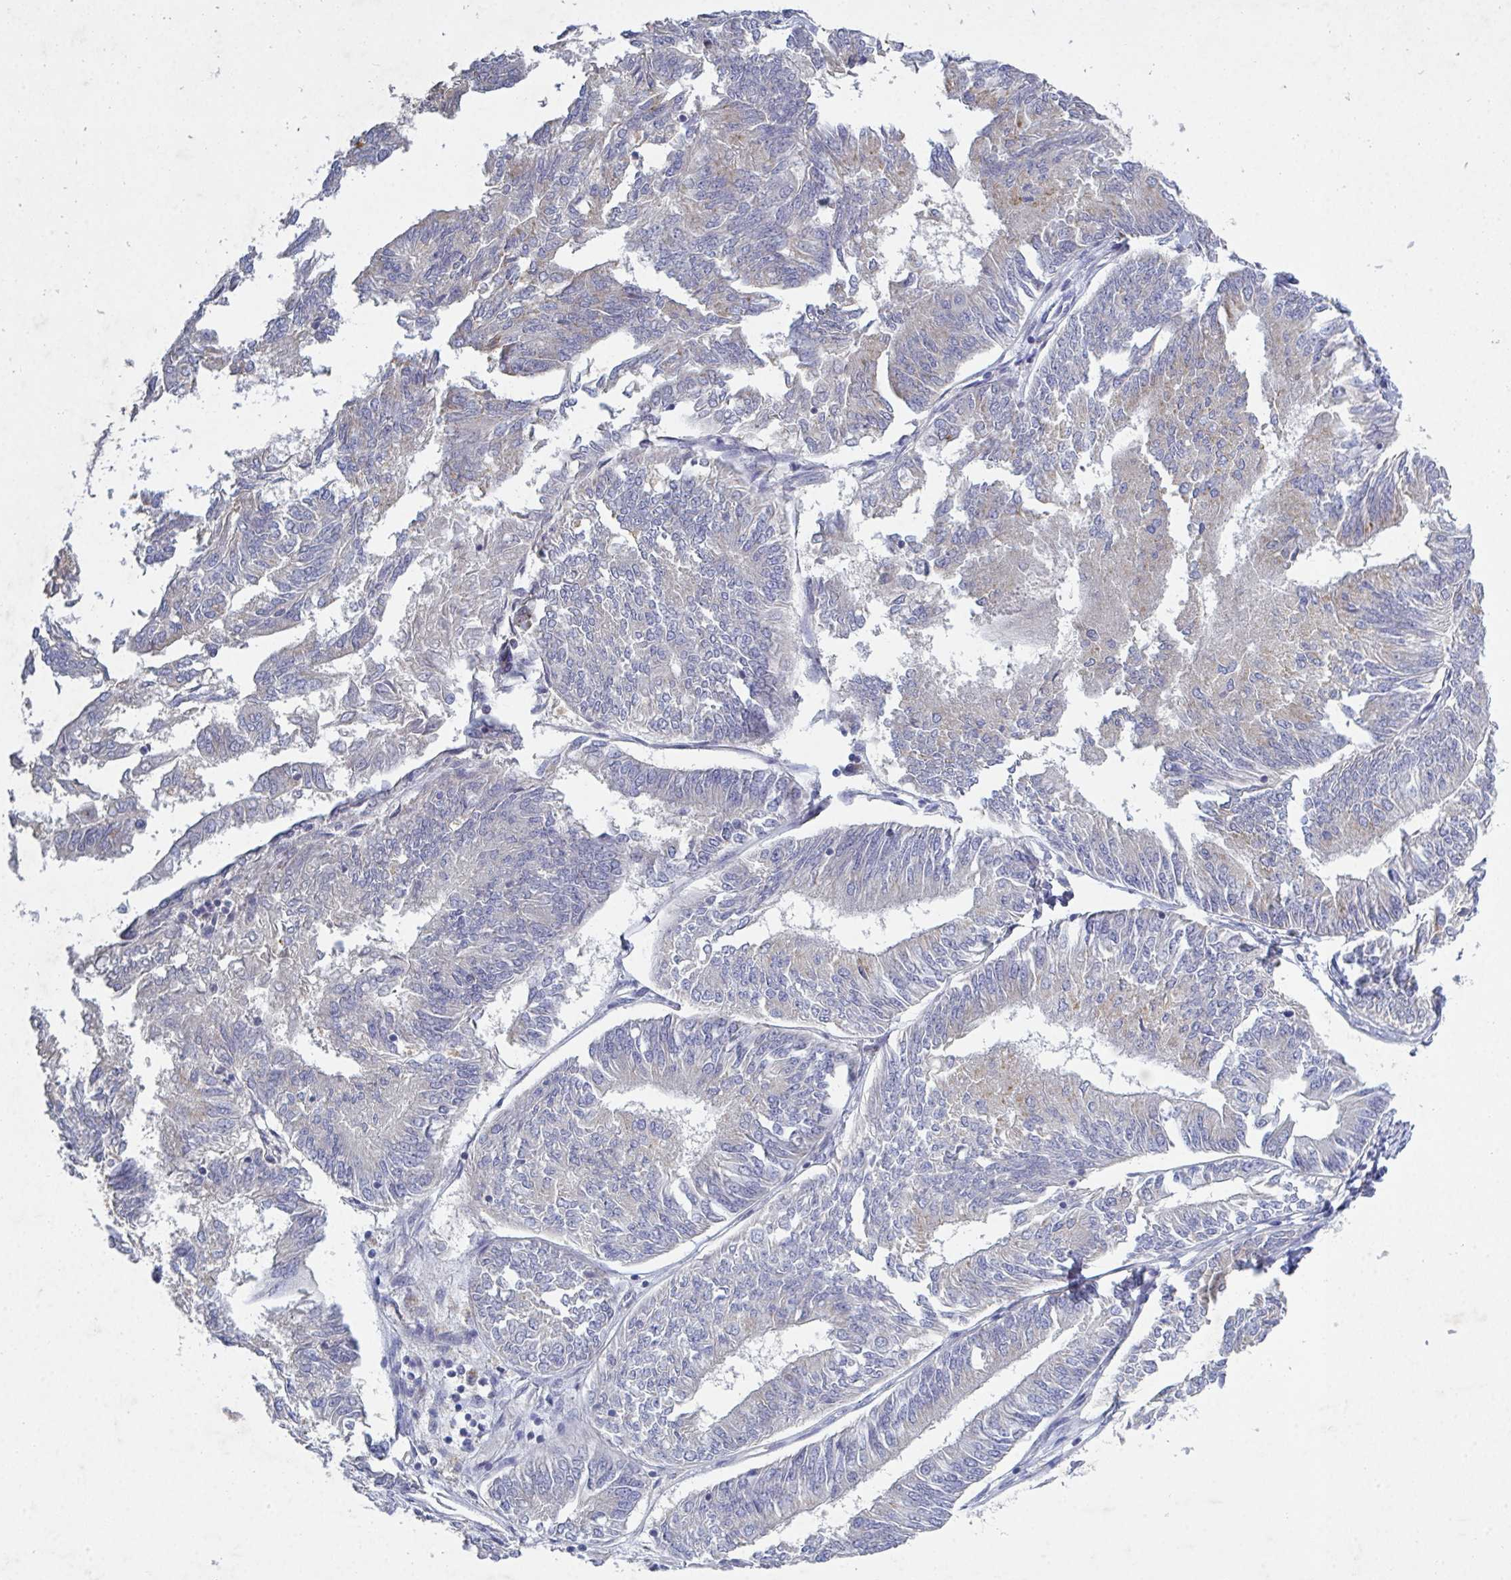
{"staining": {"intensity": "negative", "quantity": "none", "location": "none"}, "tissue": "endometrial cancer", "cell_type": "Tumor cells", "image_type": "cancer", "snomed": [{"axis": "morphology", "description": "Adenocarcinoma, NOS"}, {"axis": "topography", "description": "Endometrium"}], "caption": "This is a photomicrograph of immunohistochemistry (IHC) staining of endometrial adenocarcinoma, which shows no positivity in tumor cells.", "gene": "GALNT13", "patient": {"sex": "female", "age": 58}}